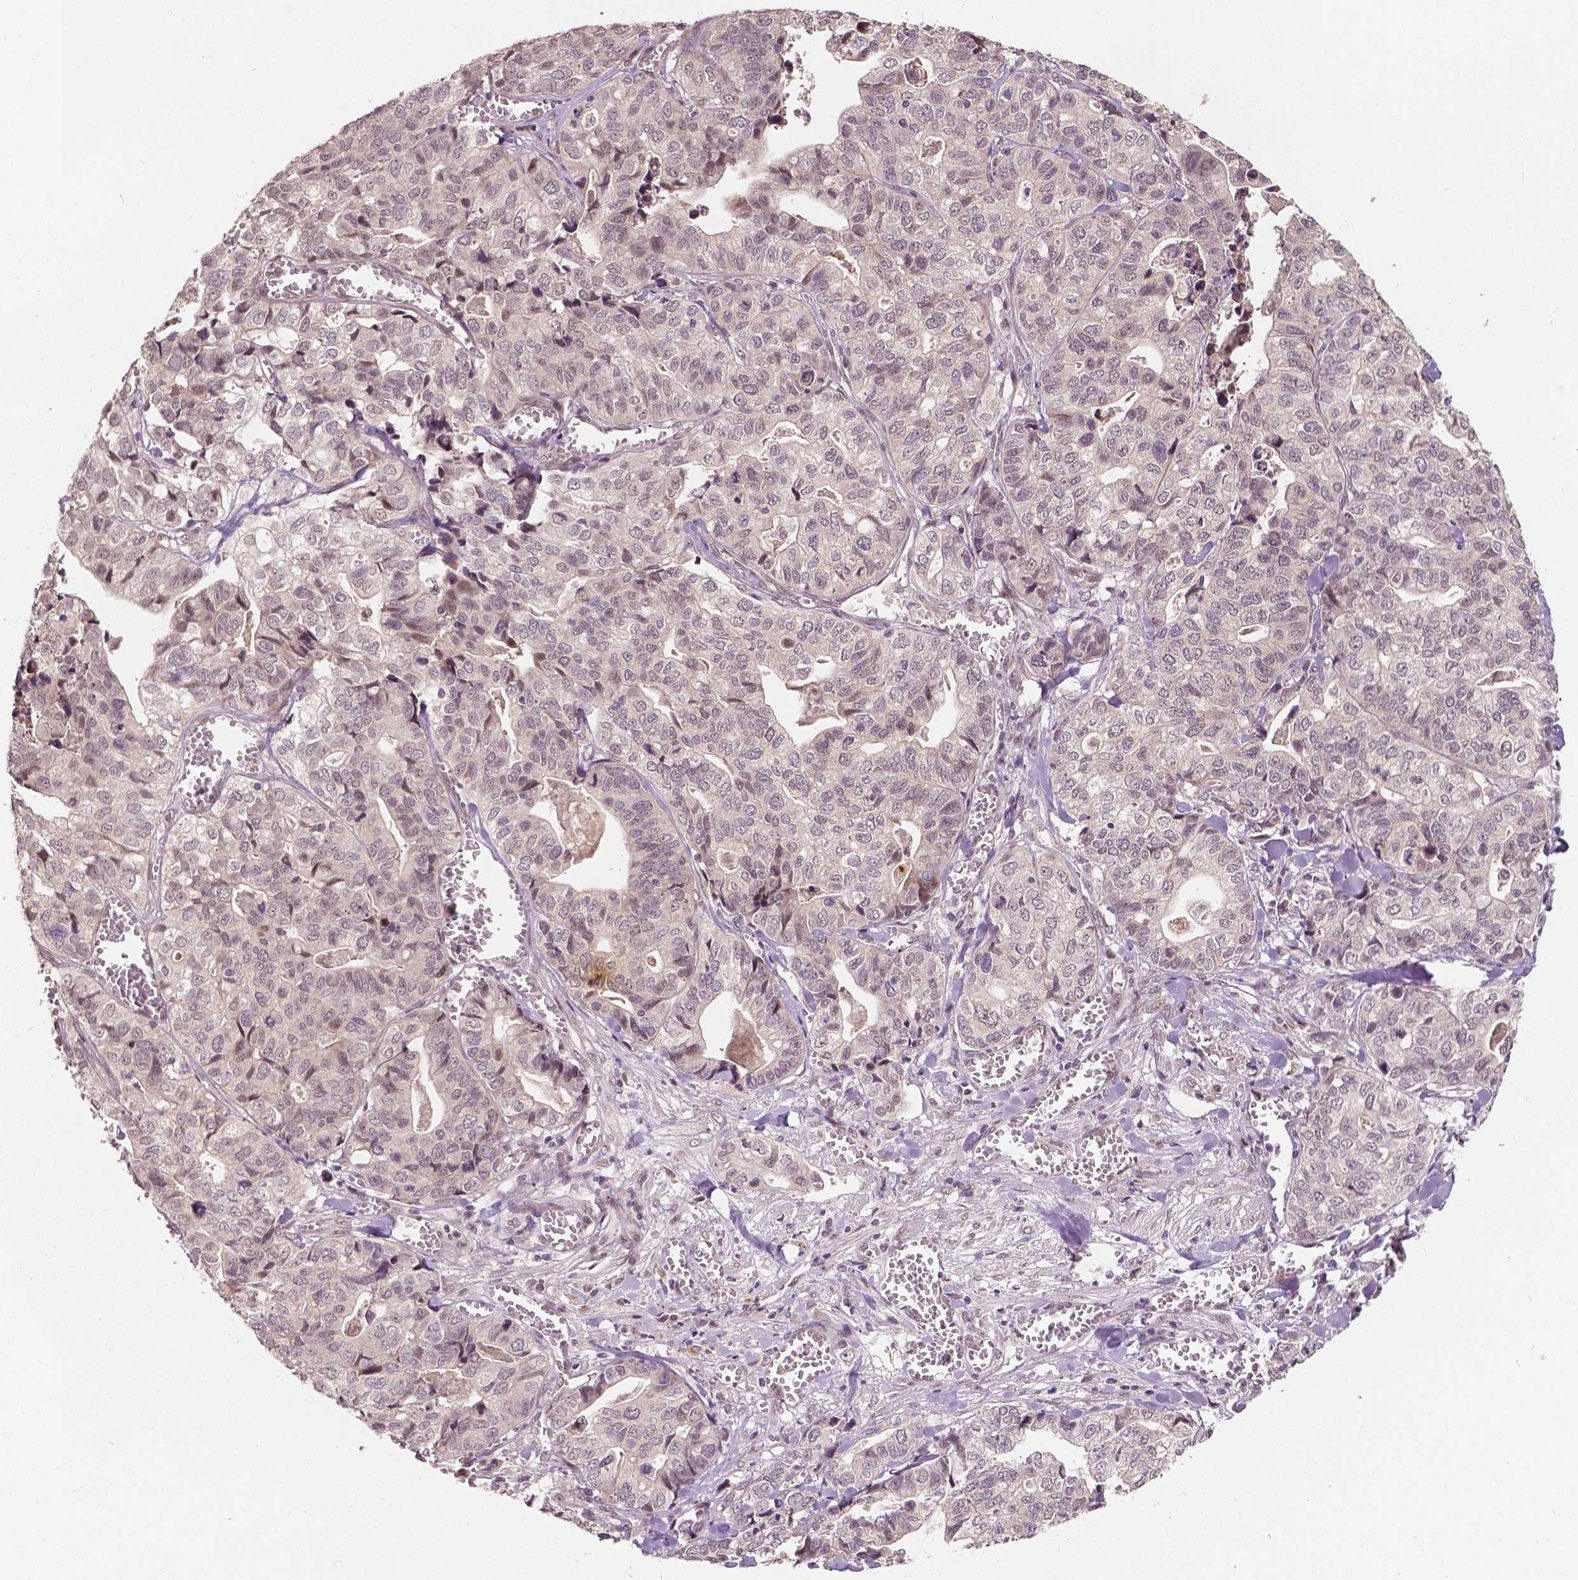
{"staining": {"intensity": "negative", "quantity": "none", "location": "none"}, "tissue": "stomach cancer", "cell_type": "Tumor cells", "image_type": "cancer", "snomed": [{"axis": "morphology", "description": "Adenocarcinoma, NOS"}, {"axis": "topography", "description": "Stomach, upper"}], "caption": "DAB immunohistochemical staining of human stomach cancer exhibits no significant staining in tumor cells.", "gene": "HMBOX1", "patient": {"sex": "female", "age": 67}}